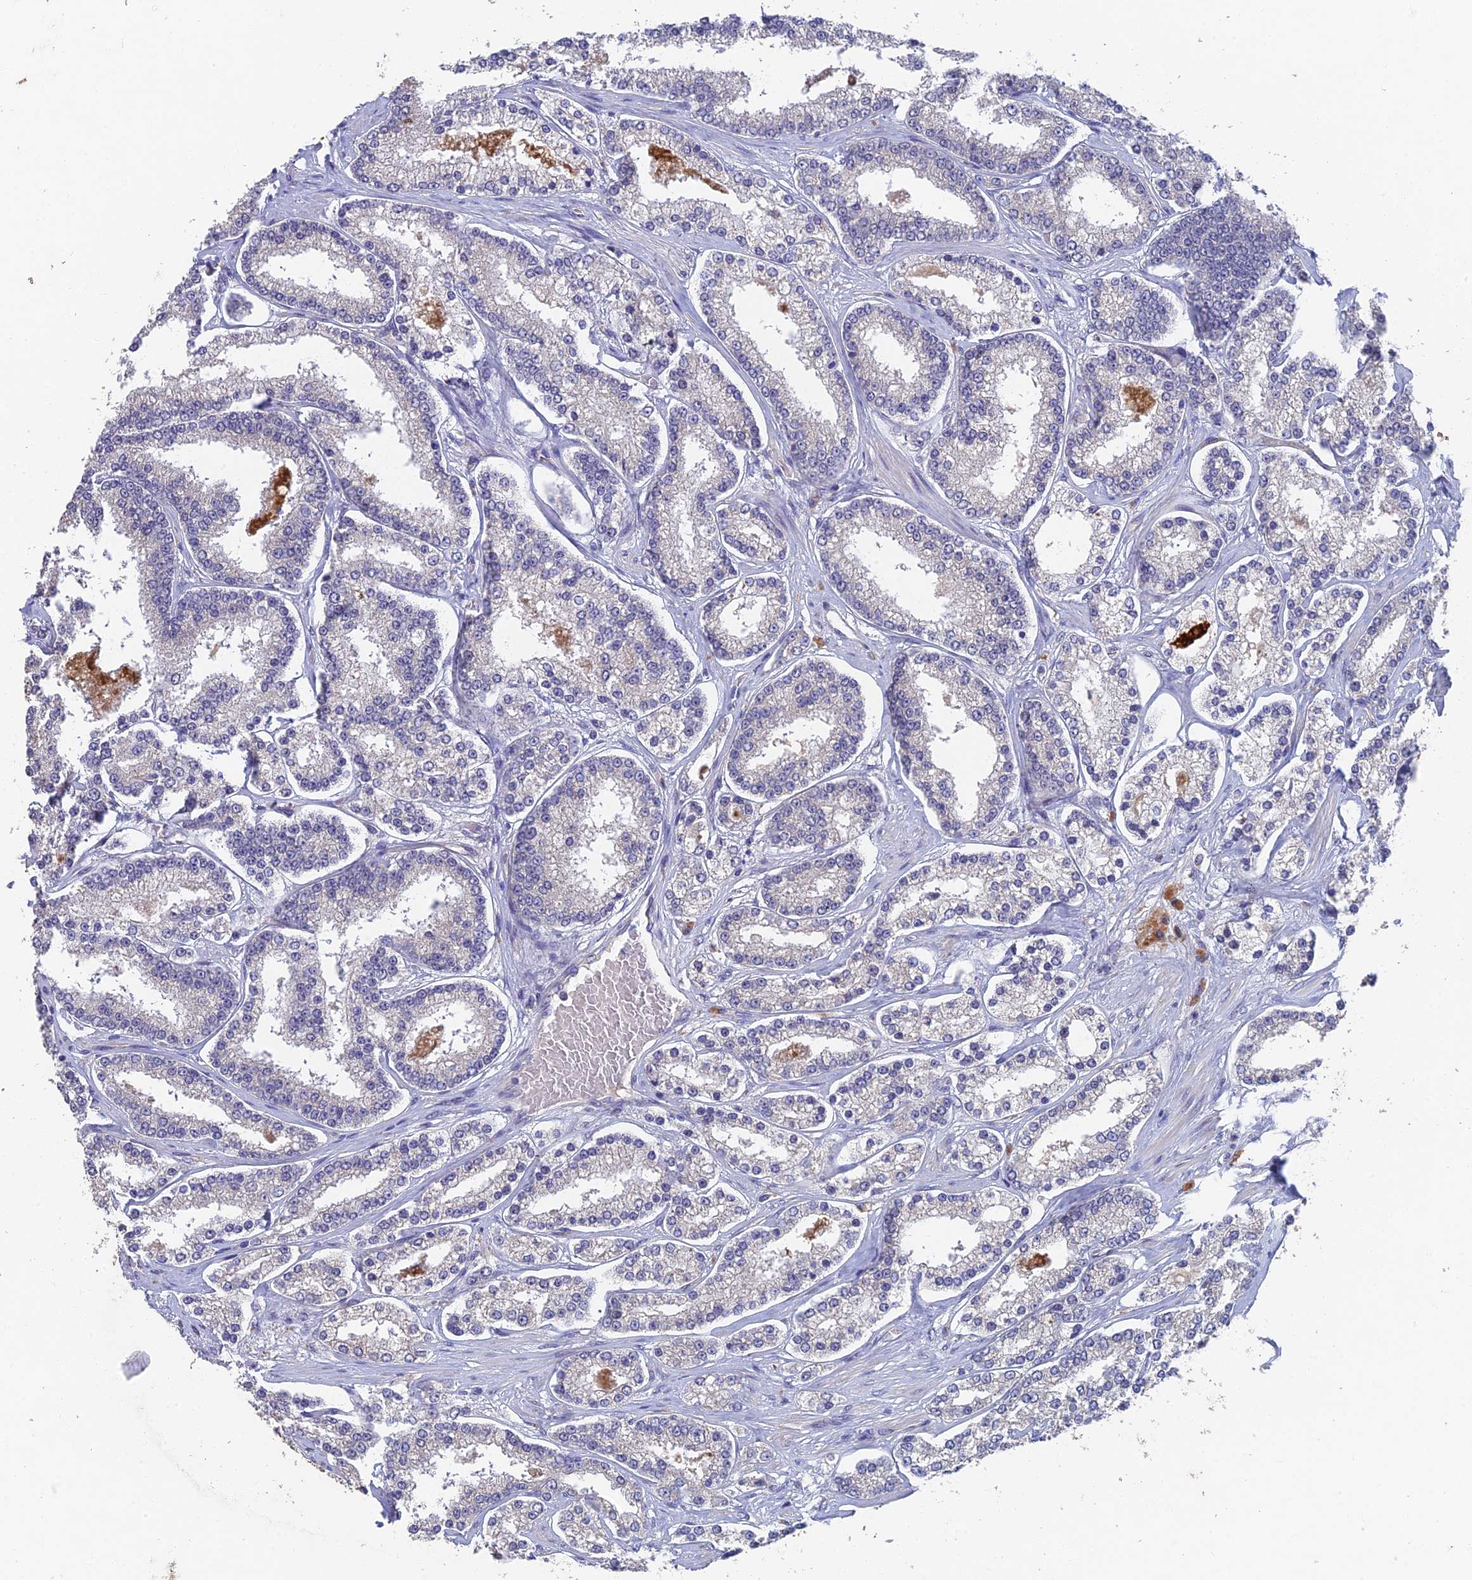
{"staining": {"intensity": "negative", "quantity": "none", "location": "none"}, "tissue": "prostate cancer", "cell_type": "Tumor cells", "image_type": "cancer", "snomed": [{"axis": "morphology", "description": "Normal tissue, NOS"}, {"axis": "morphology", "description": "Adenocarcinoma, High grade"}, {"axis": "topography", "description": "Prostate"}], "caption": "IHC of prostate adenocarcinoma (high-grade) displays no positivity in tumor cells.", "gene": "ADAMTS13", "patient": {"sex": "male", "age": 83}}